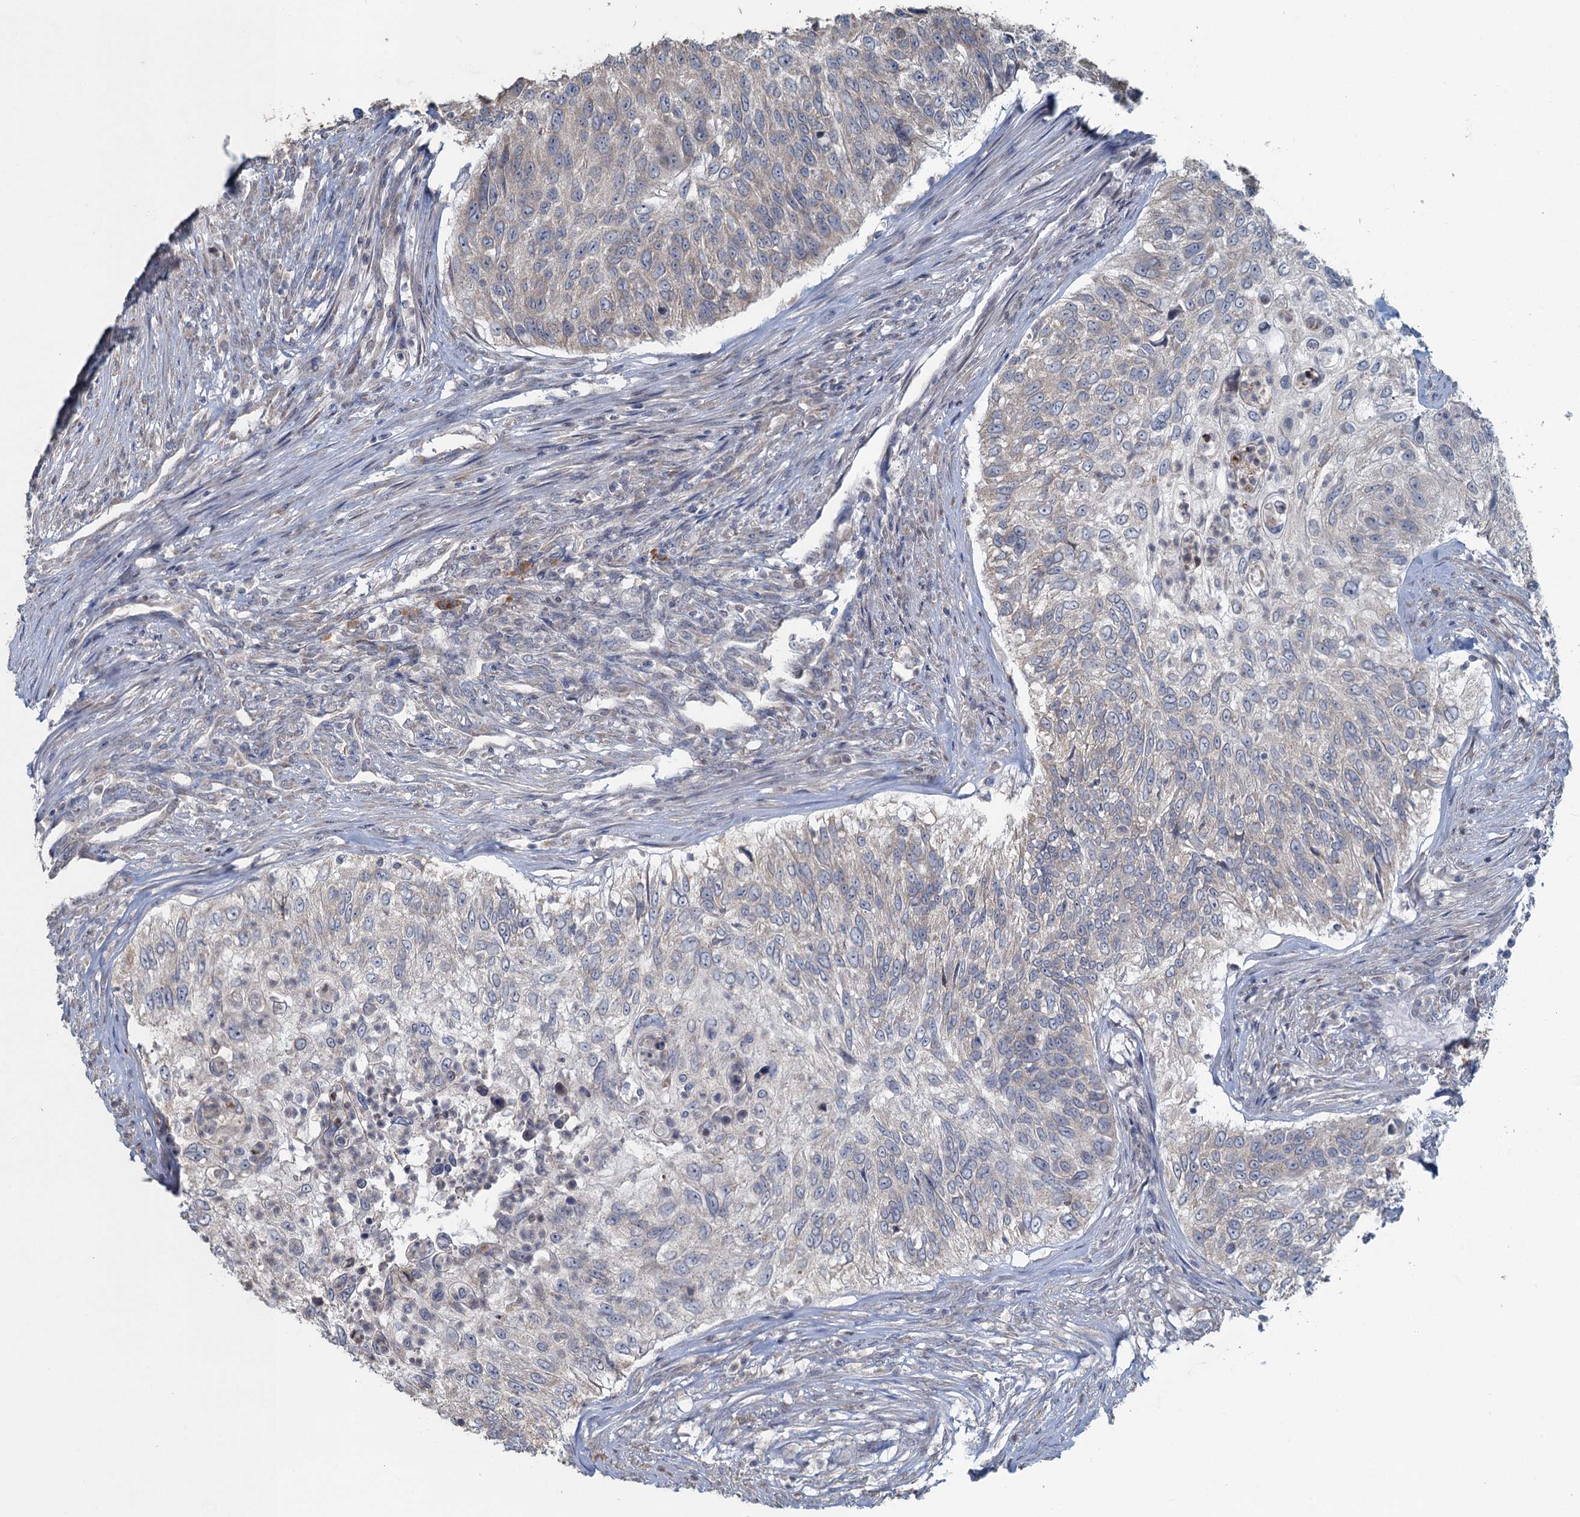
{"staining": {"intensity": "negative", "quantity": "none", "location": "none"}, "tissue": "urothelial cancer", "cell_type": "Tumor cells", "image_type": "cancer", "snomed": [{"axis": "morphology", "description": "Urothelial carcinoma, High grade"}, {"axis": "topography", "description": "Urinary bladder"}], "caption": "Immunohistochemistry of human urothelial cancer demonstrates no positivity in tumor cells.", "gene": "TEX35", "patient": {"sex": "female", "age": 60}}